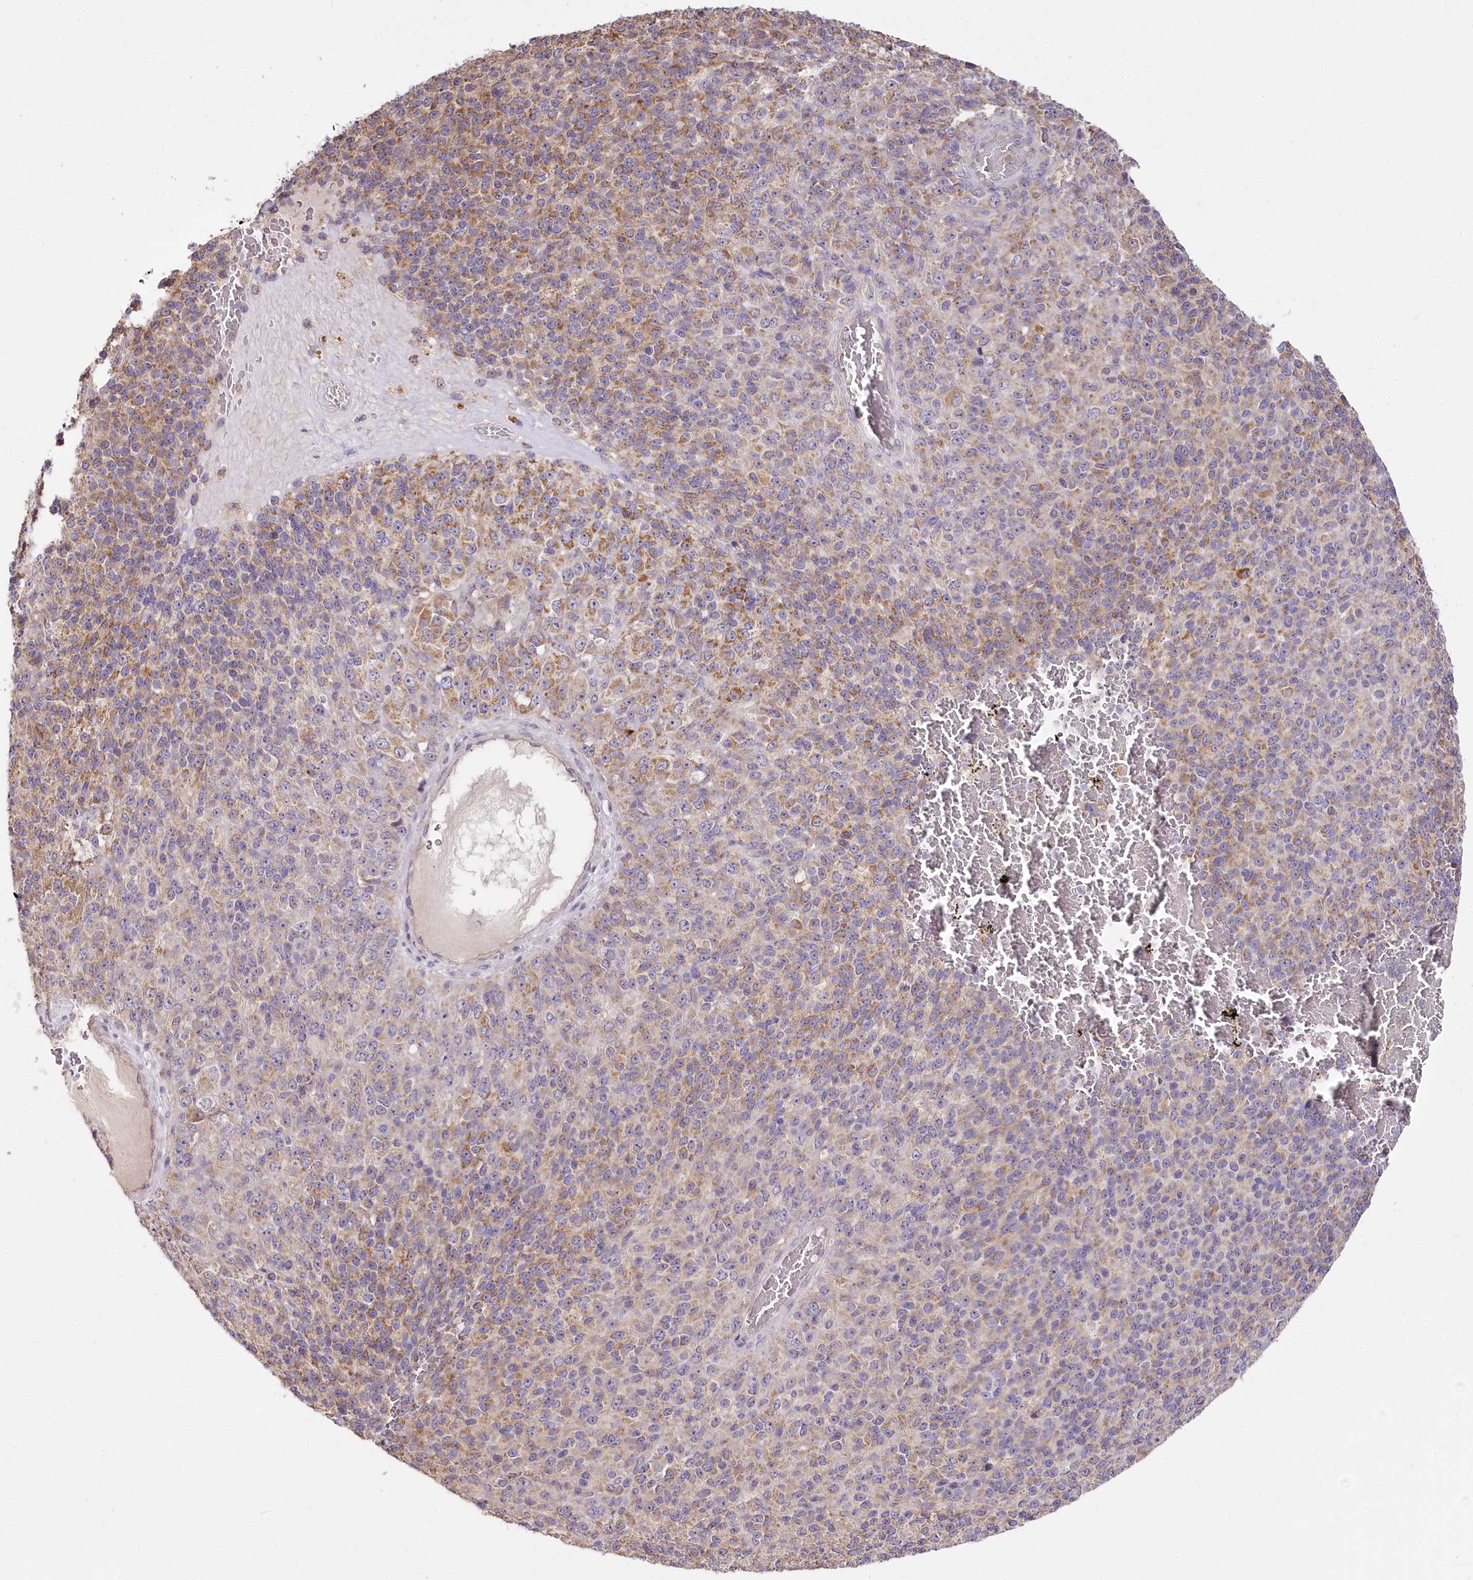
{"staining": {"intensity": "moderate", "quantity": "25%-75%", "location": "cytoplasmic/membranous"}, "tissue": "melanoma", "cell_type": "Tumor cells", "image_type": "cancer", "snomed": [{"axis": "morphology", "description": "Malignant melanoma, Metastatic site"}, {"axis": "topography", "description": "Brain"}], "caption": "Immunohistochemical staining of human malignant melanoma (metastatic site) displays medium levels of moderate cytoplasmic/membranous expression in approximately 25%-75% of tumor cells.", "gene": "ZNF226", "patient": {"sex": "female", "age": 56}}